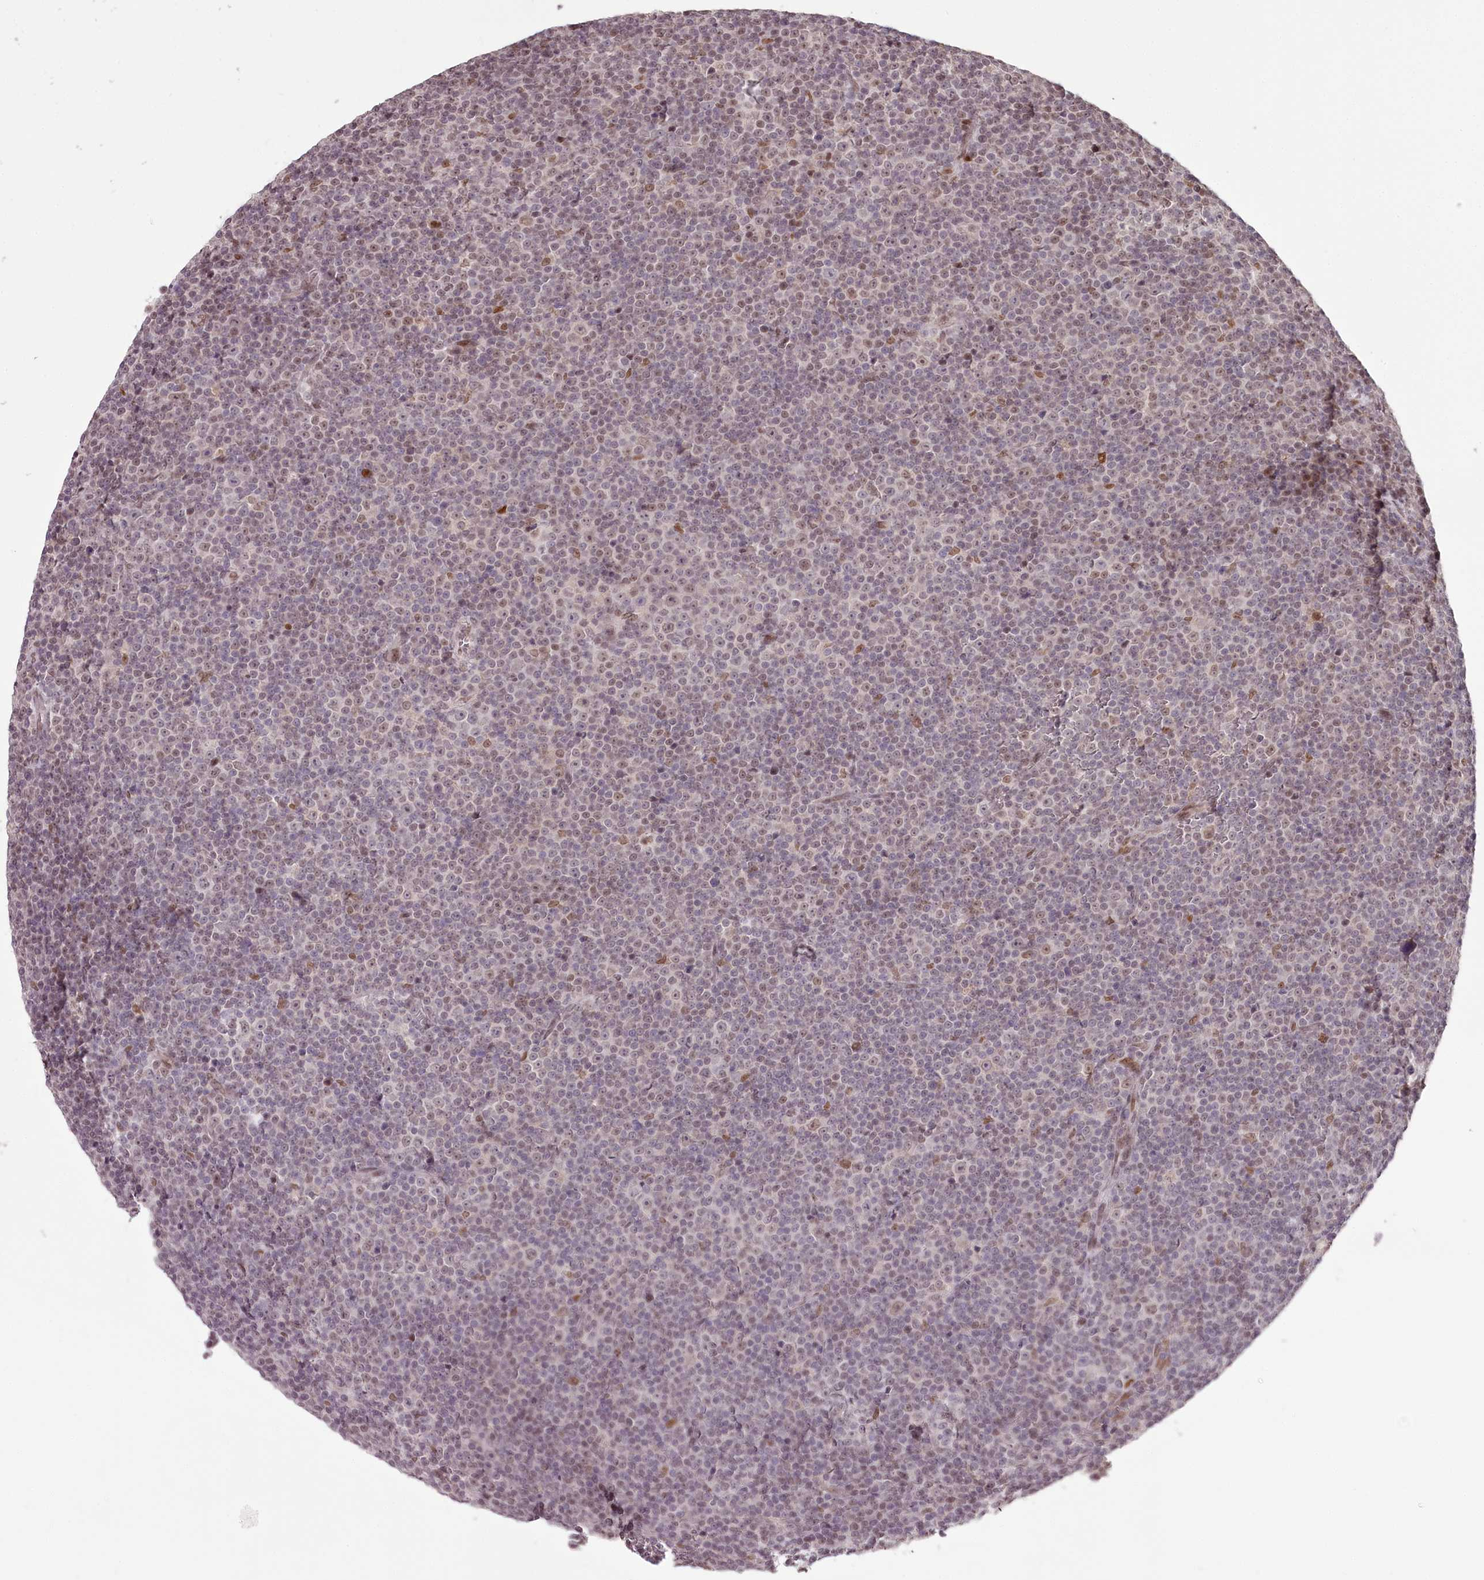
{"staining": {"intensity": "moderate", "quantity": "<25%", "location": "nuclear"}, "tissue": "lymphoma", "cell_type": "Tumor cells", "image_type": "cancer", "snomed": [{"axis": "morphology", "description": "Malignant lymphoma, non-Hodgkin's type, Low grade"}, {"axis": "topography", "description": "Lymph node"}], "caption": "High-power microscopy captured an immunohistochemistry (IHC) micrograph of malignant lymphoma, non-Hodgkin's type (low-grade), revealing moderate nuclear positivity in about <25% of tumor cells.", "gene": "THYN1", "patient": {"sex": "female", "age": 67}}